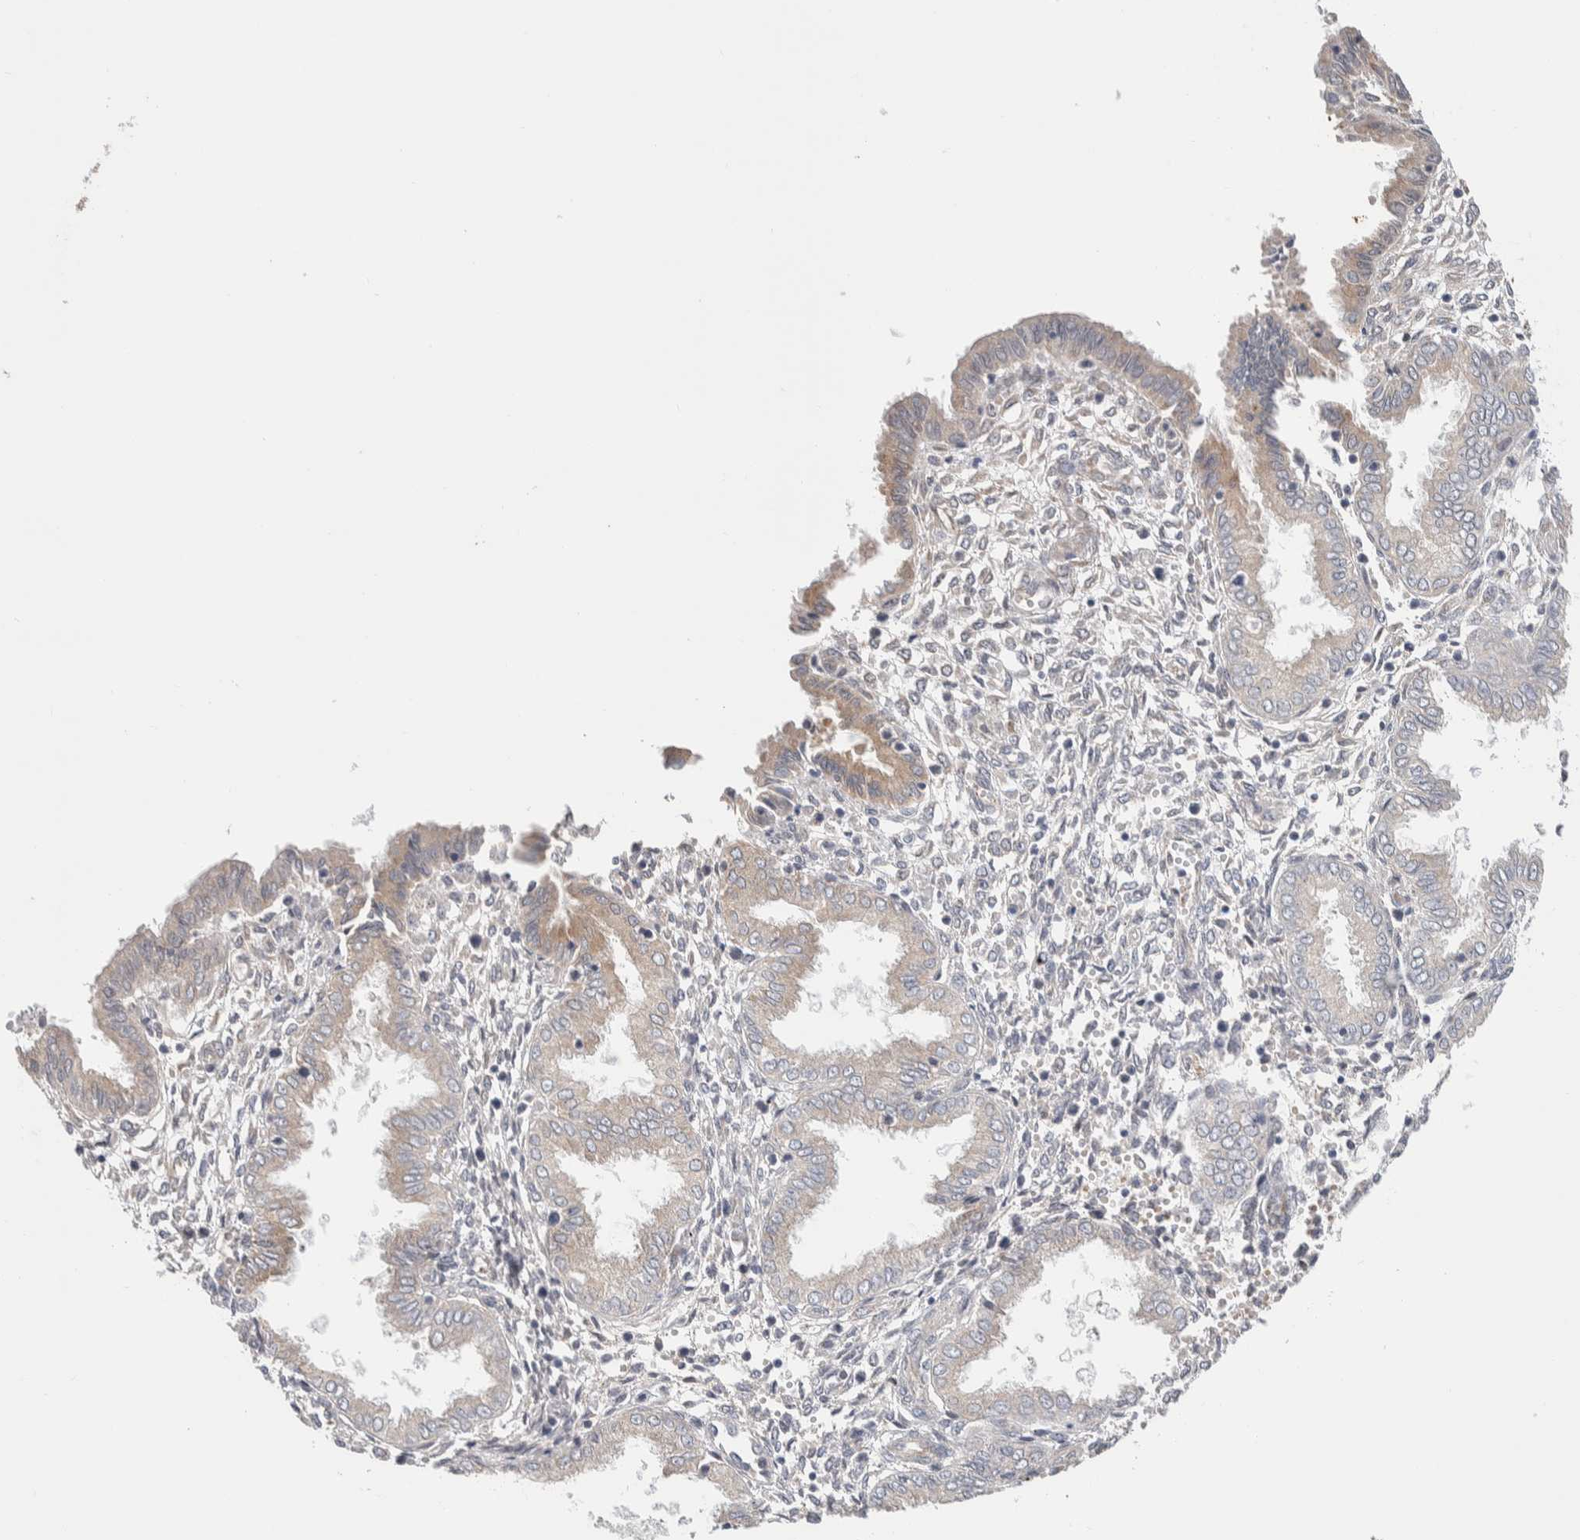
{"staining": {"intensity": "negative", "quantity": "none", "location": "none"}, "tissue": "endometrium", "cell_type": "Cells in endometrial stroma", "image_type": "normal", "snomed": [{"axis": "morphology", "description": "Normal tissue, NOS"}, {"axis": "topography", "description": "Endometrium"}], "caption": "High power microscopy micrograph of an immunohistochemistry photomicrograph of normal endometrium, revealing no significant positivity in cells in endometrial stroma.", "gene": "RUSF1", "patient": {"sex": "female", "age": 33}}